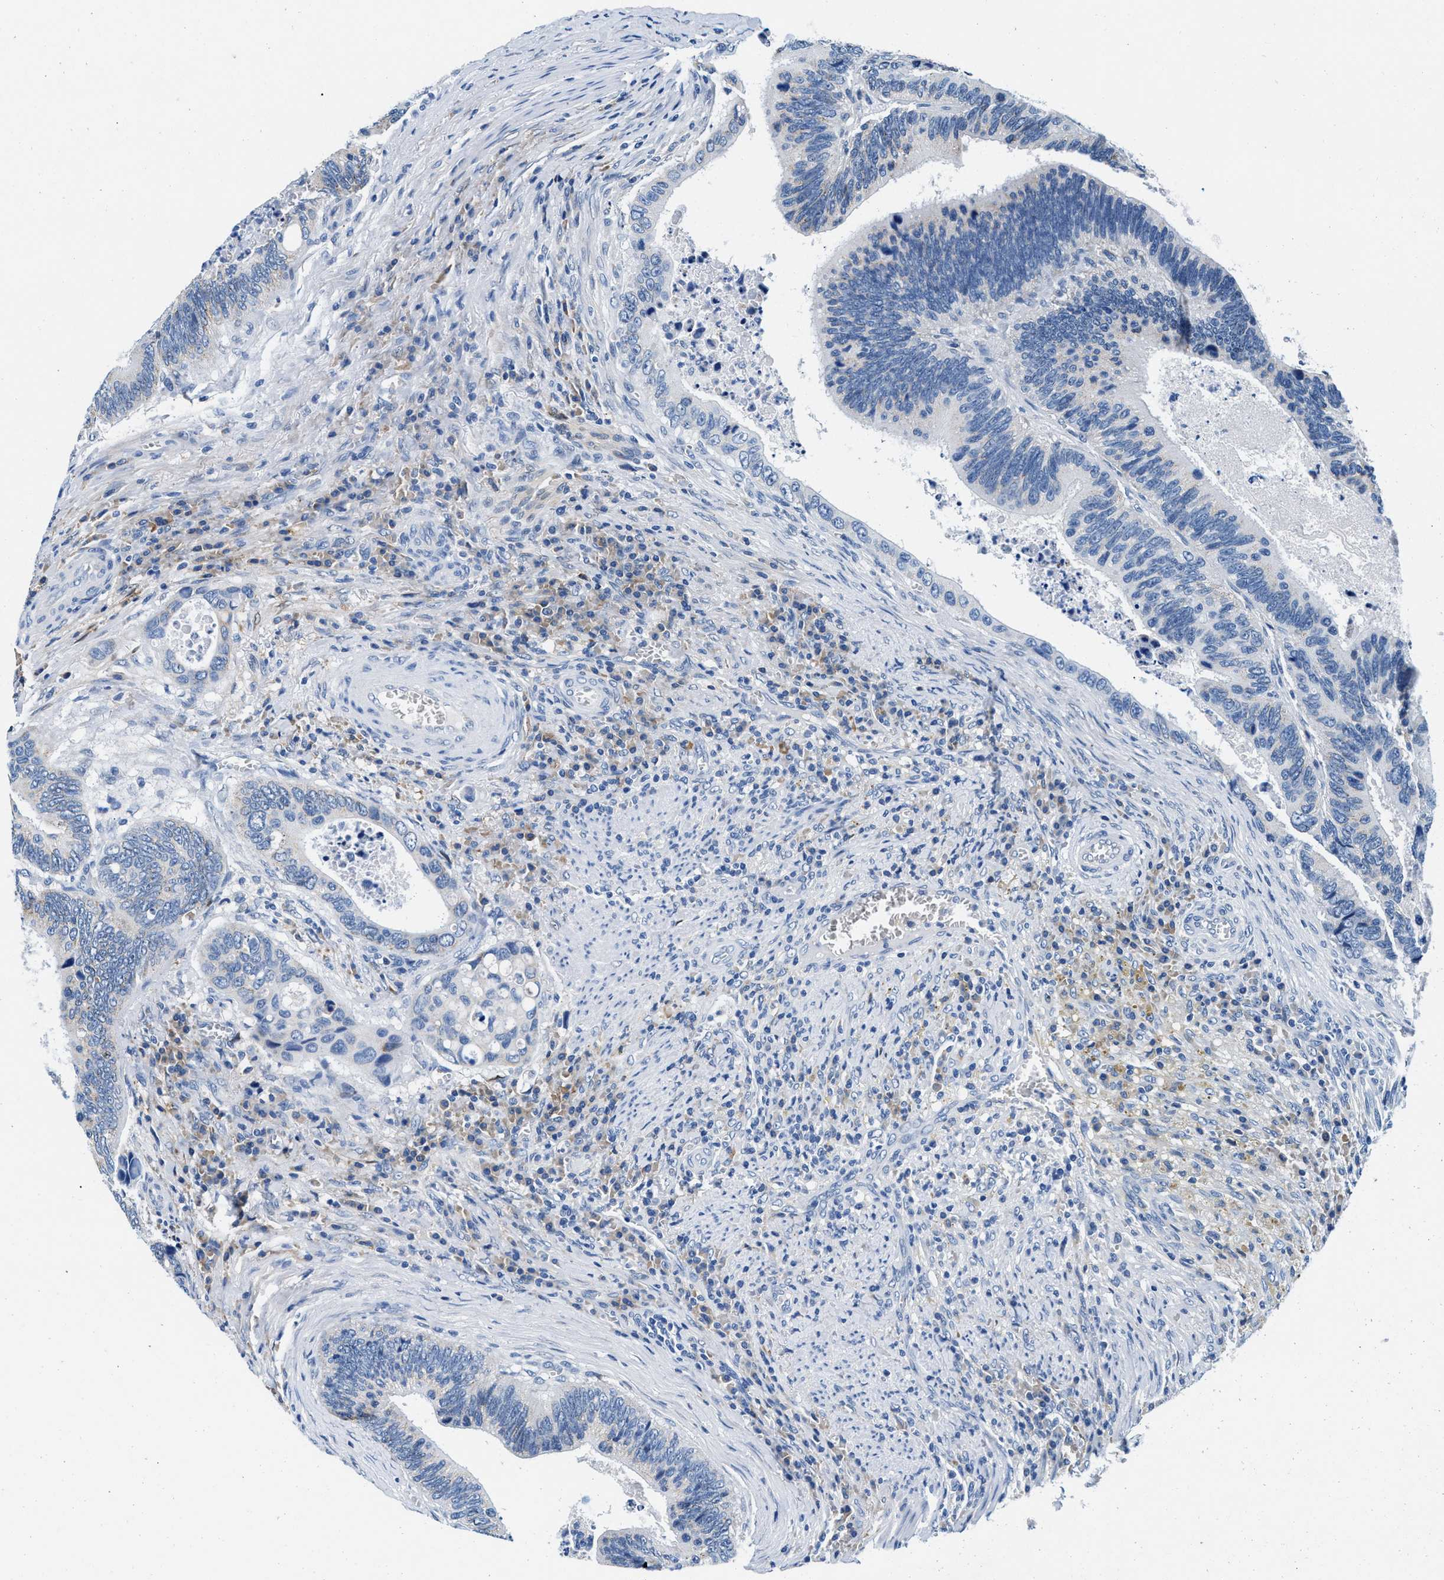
{"staining": {"intensity": "negative", "quantity": "none", "location": "none"}, "tissue": "colorectal cancer", "cell_type": "Tumor cells", "image_type": "cancer", "snomed": [{"axis": "morphology", "description": "Inflammation, NOS"}, {"axis": "morphology", "description": "Adenocarcinoma, NOS"}, {"axis": "topography", "description": "Colon"}], "caption": "IHC image of neoplastic tissue: colorectal adenocarcinoma stained with DAB (3,3'-diaminobenzidine) shows no significant protein expression in tumor cells.", "gene": "SLFN11", "patient": {"sex": "male", "age": 72}}